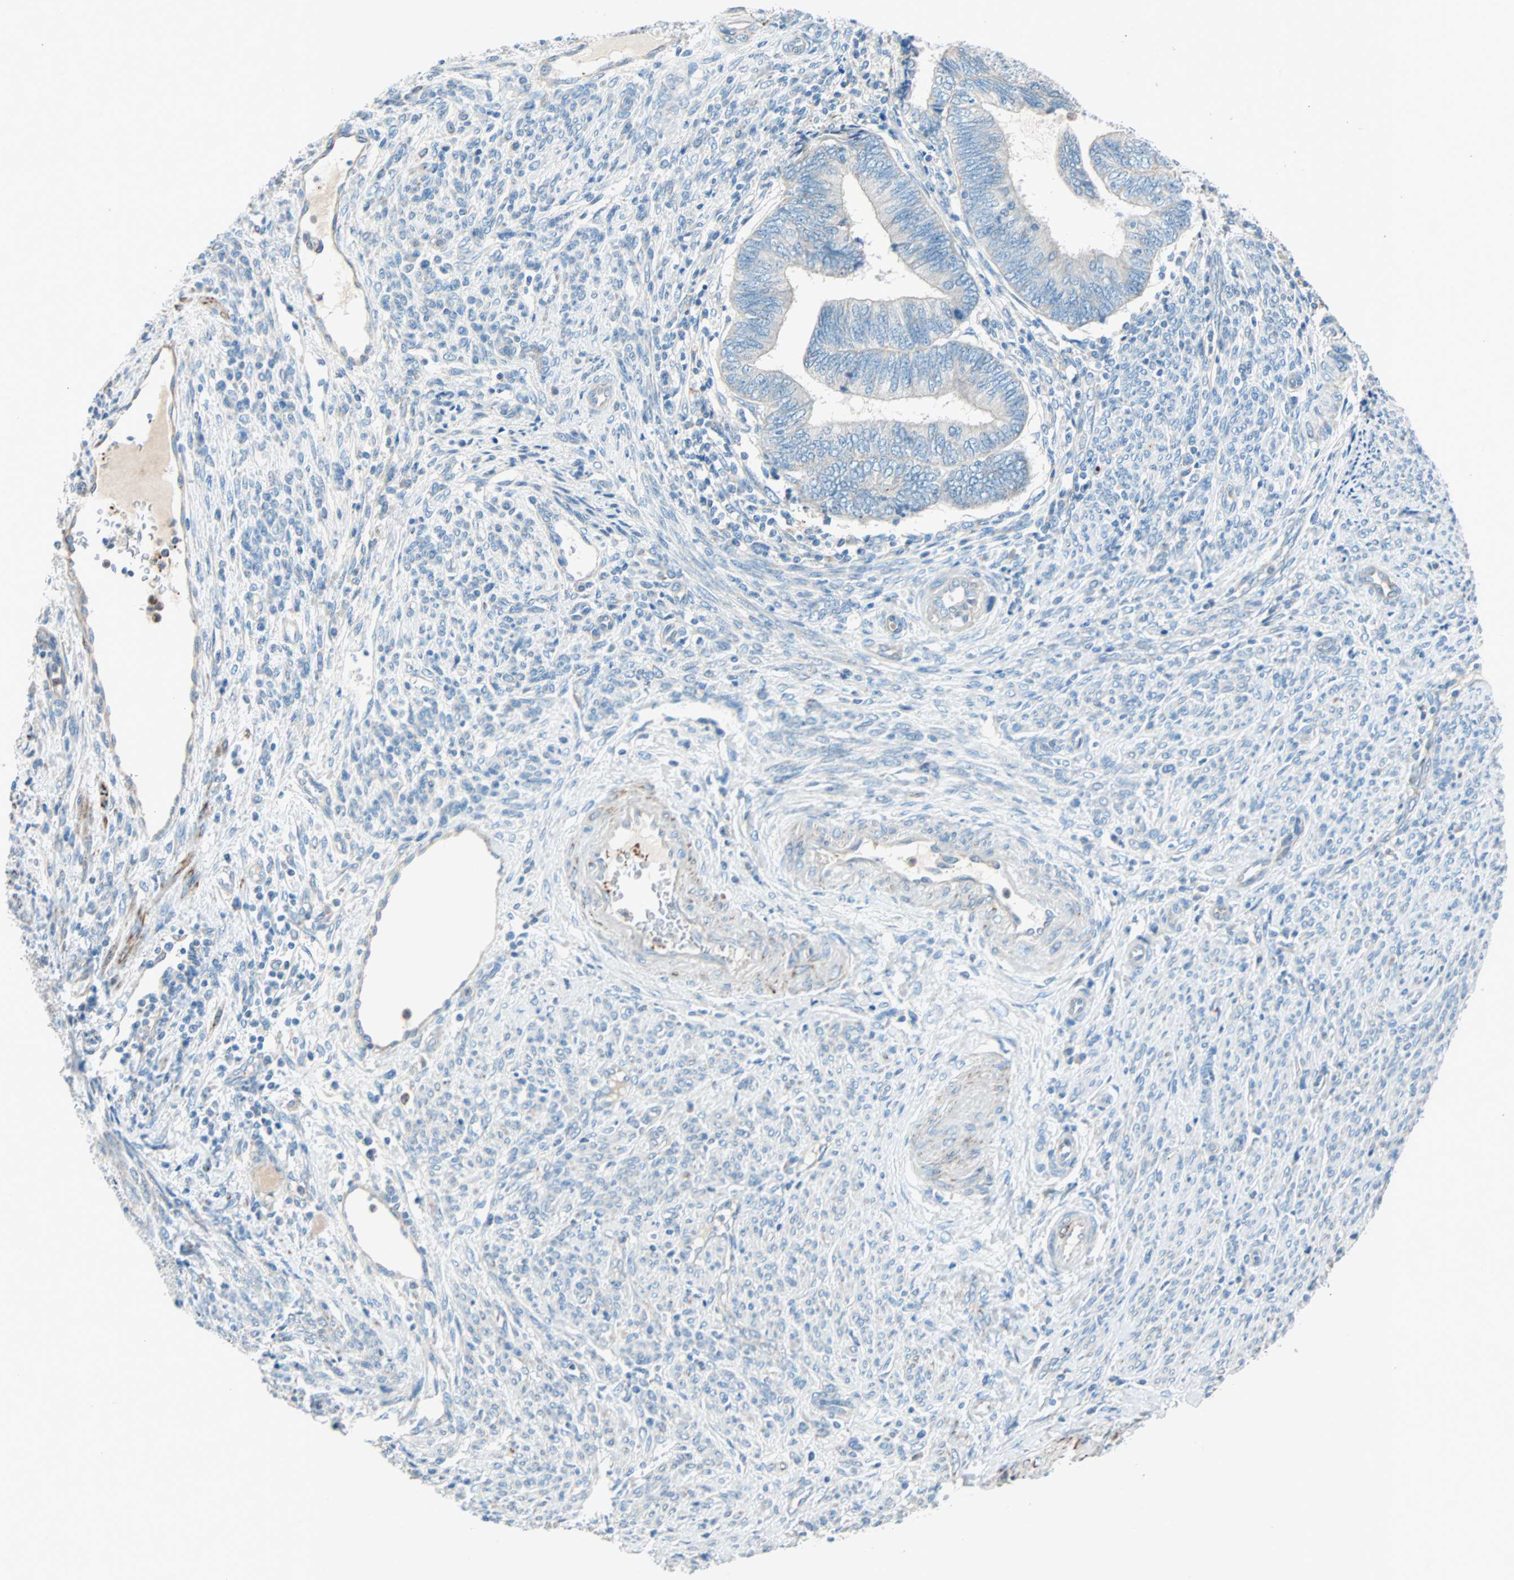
{"staining": {"intensity": "moderate", "quantity": "25%-75%", "location": "cytoplasmic/membranous"}, "tissue": "endometrial cancer", "cell_type": "Tumor cells", "image_type": "cancer", "snomed": [{"axis": "morphology", "description": "Adenocarcinoma, NOS"}, {"axis": "topography", "description": "Uterus"}, {"axis": "topography", "description": "Endometrium"}], "caption": "Endometrial cancer (adenocarcinoma) stained with immunohistochemistry shows moderate cytoplasmic/membranous positivity in approximately 25%-75% of tumor cells. (brown staining indicates protein expression, while blue staining denotes nuclei).", "gene": "LY6G6F", "patient": {"sex": "female", "age": 70}}